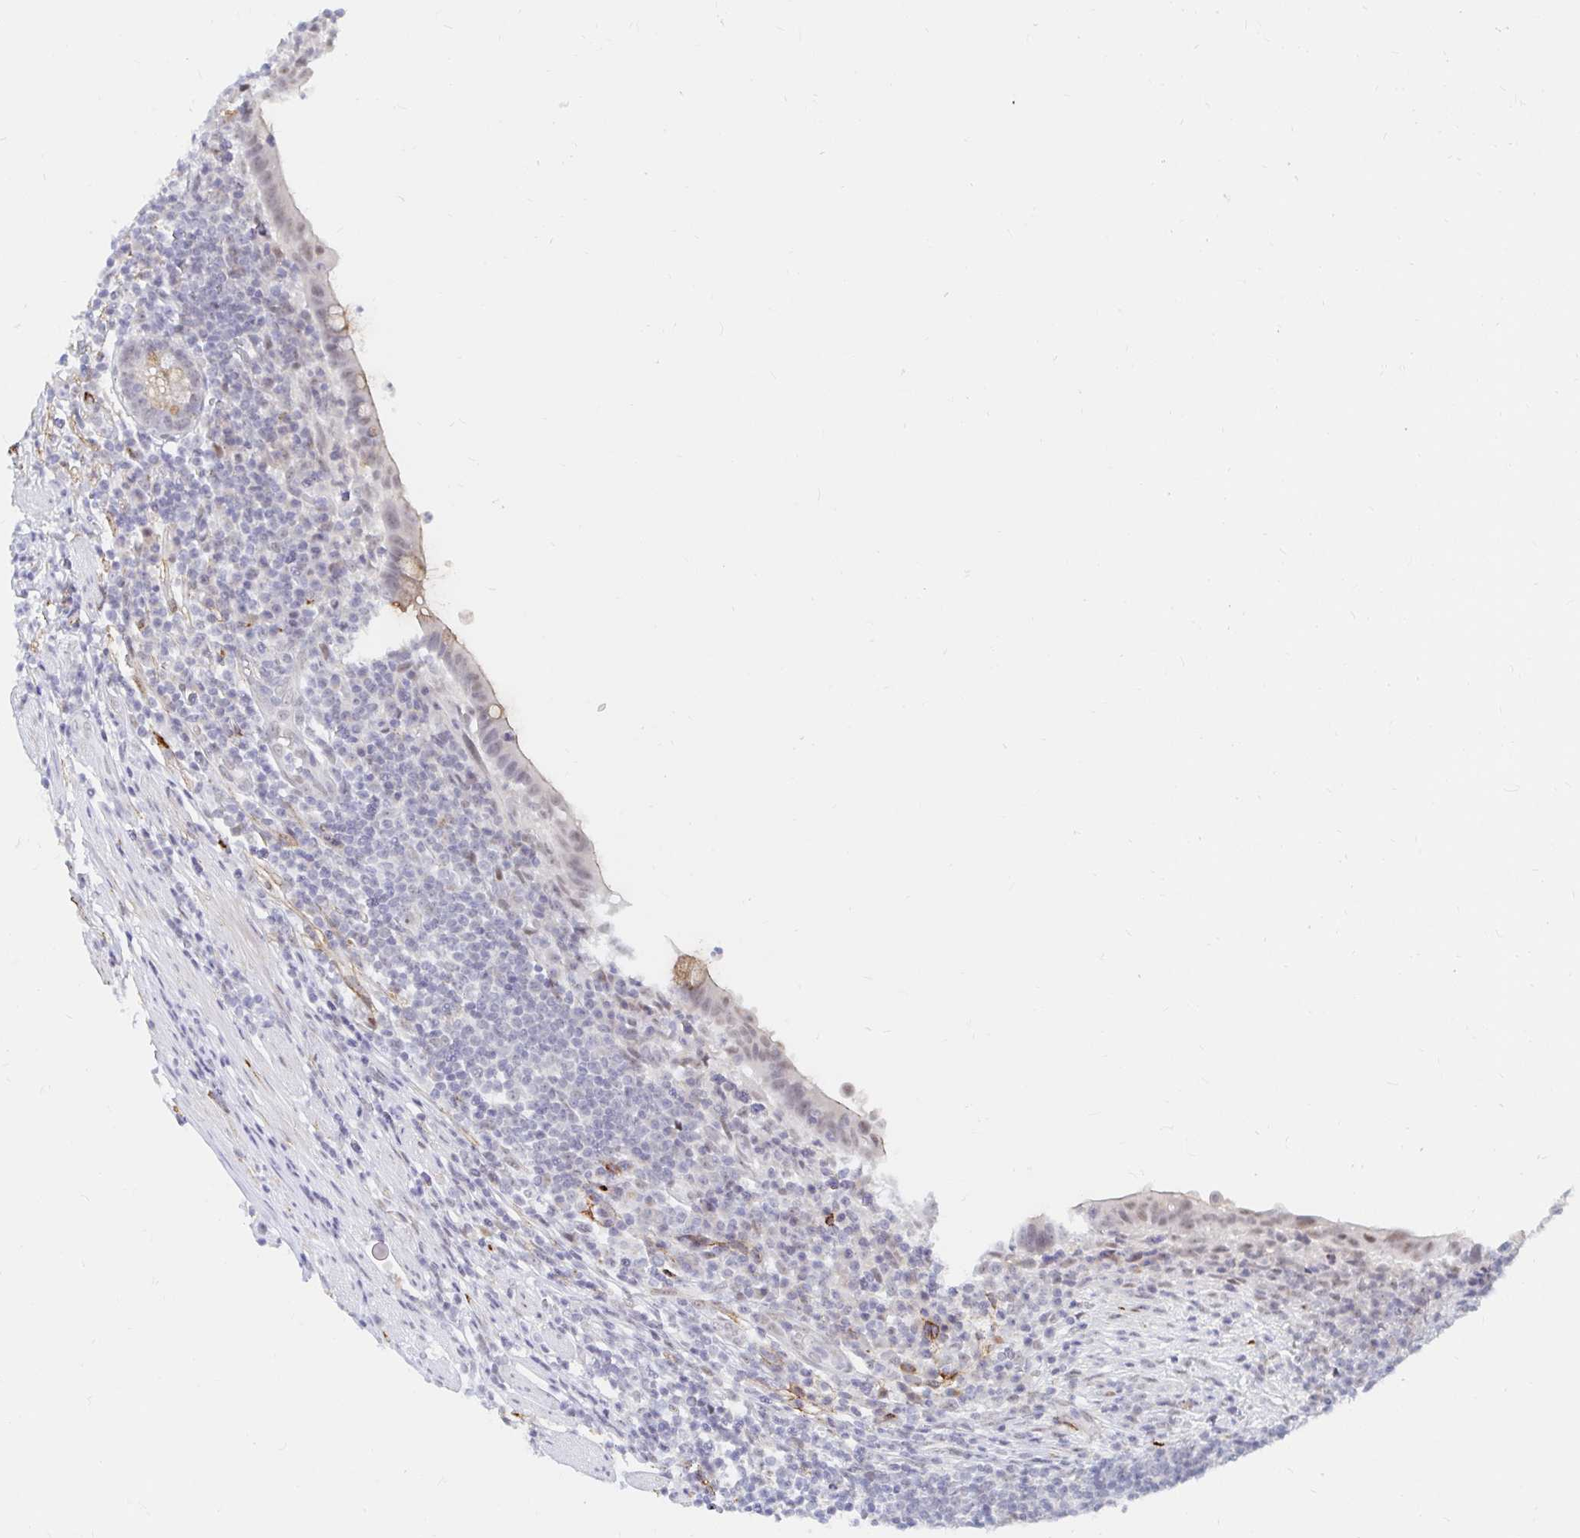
{"staining": {"intensity": "moderate", "quantity": "25%-75%", "location": "cytoplasmic/membranous"}, "tissue": "appendix", "cell_type": "Glandular cells", "image_type": "normal", "snomed": [{"axis": "morphology", "description": "Normal tissue, NOS"}, {"axis": "topography", "description": "Appendix"}], "caption": "The image reveals staining of benign appendix, revealing moderate cytoplasmic/membranous protein staining (brown color) within glandular cells.", "gene": "COL28A1", "patient": {"sex": "female", "age": 56}}